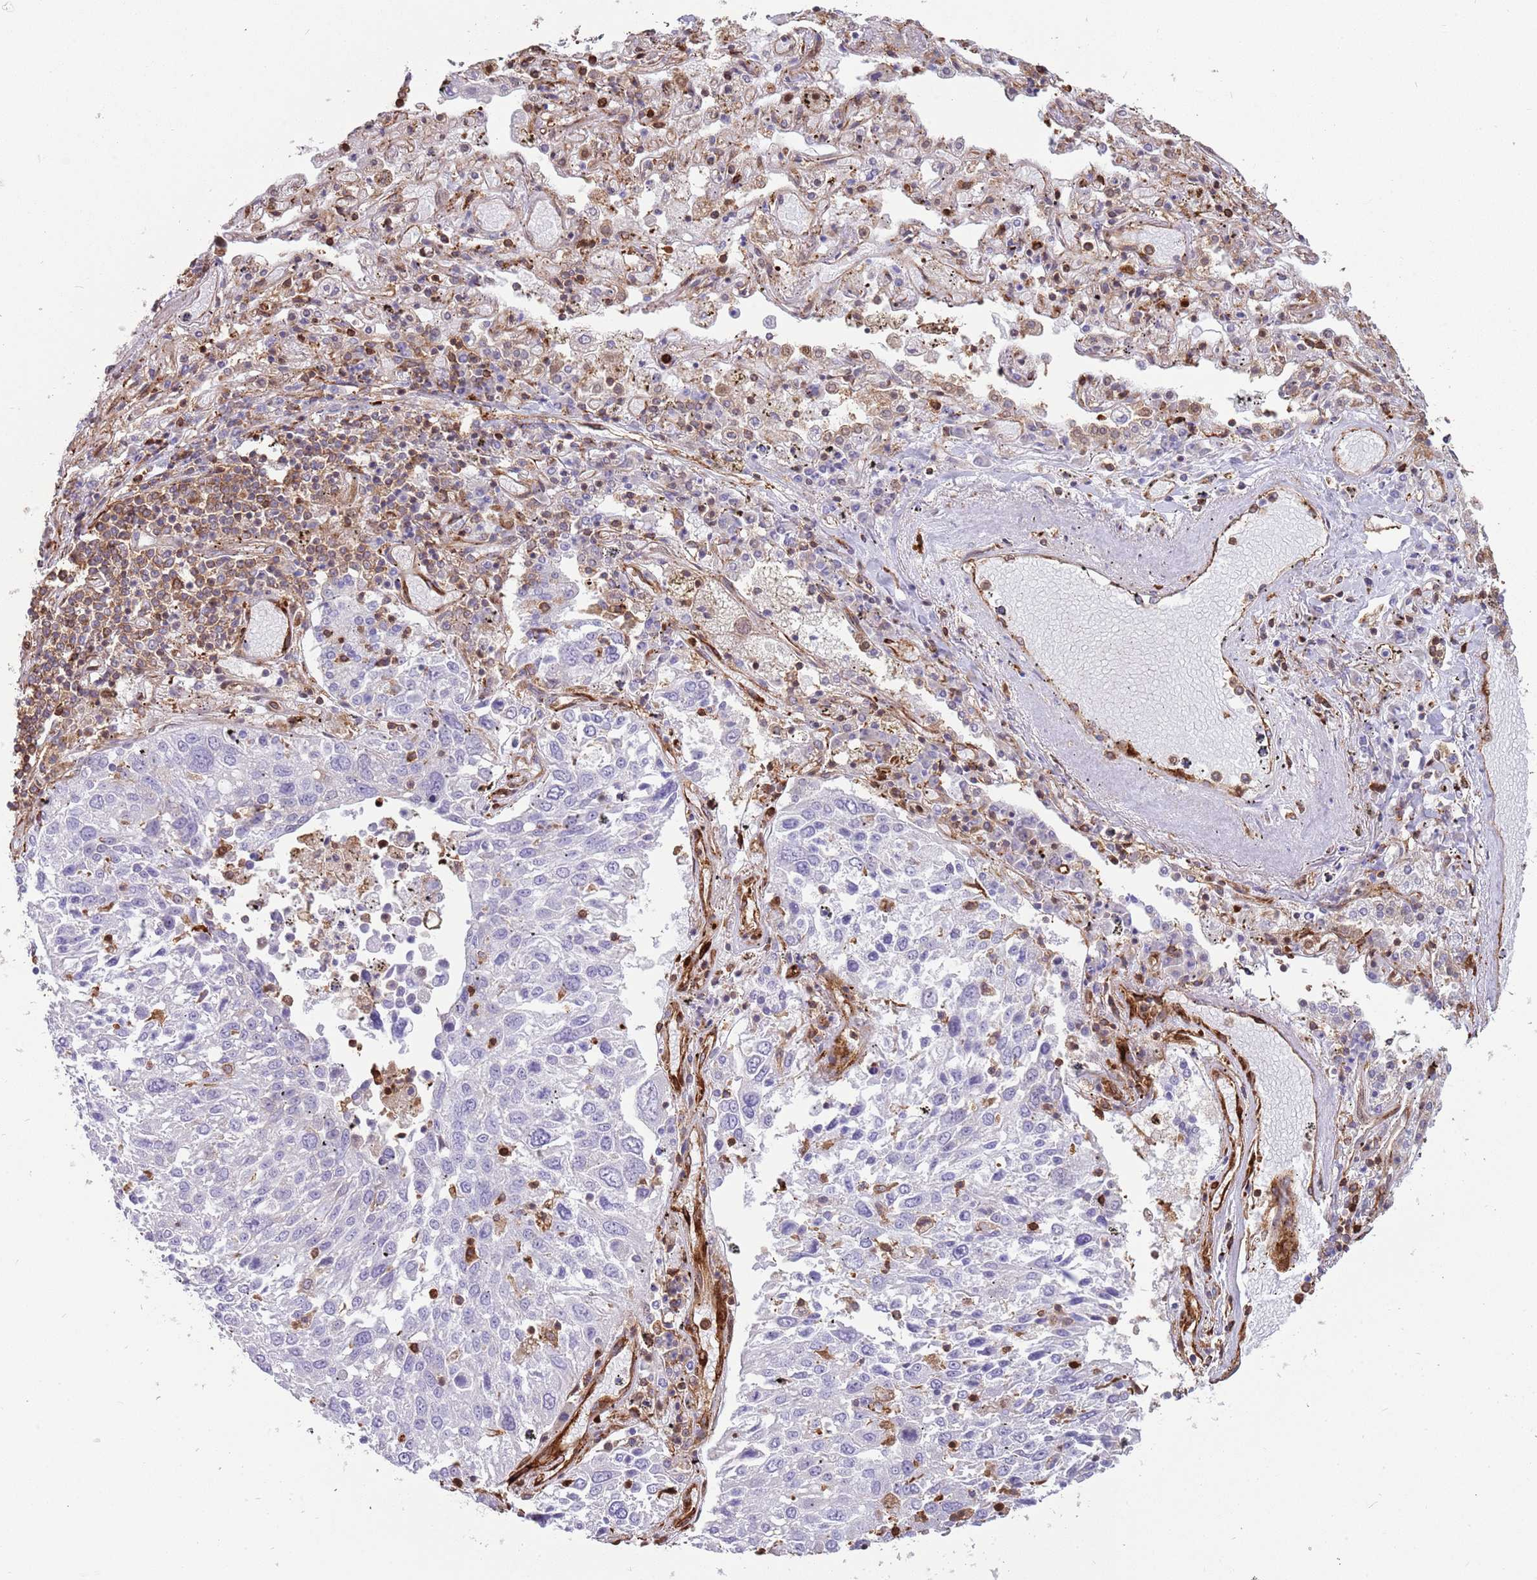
{"staining": {"intensity": "negative", "quantity": "none", "location": "none"}, "tissue": "lung cancer", "cell_type": "Tumor cells", "image_type": "cancer", "snomed": [{"axis": "morphology", "description": "Squamous cell carcinoma, NOS"}, {"axis": "topography", "description": "Lung"}], "caption": "Human squamous cell carcinoma (lung) stained for a protein using immunohistochemistry displays no staining in tumor cells.", "gene": "KBTBD7", "patient": {"sex": "male", "age": 65}}